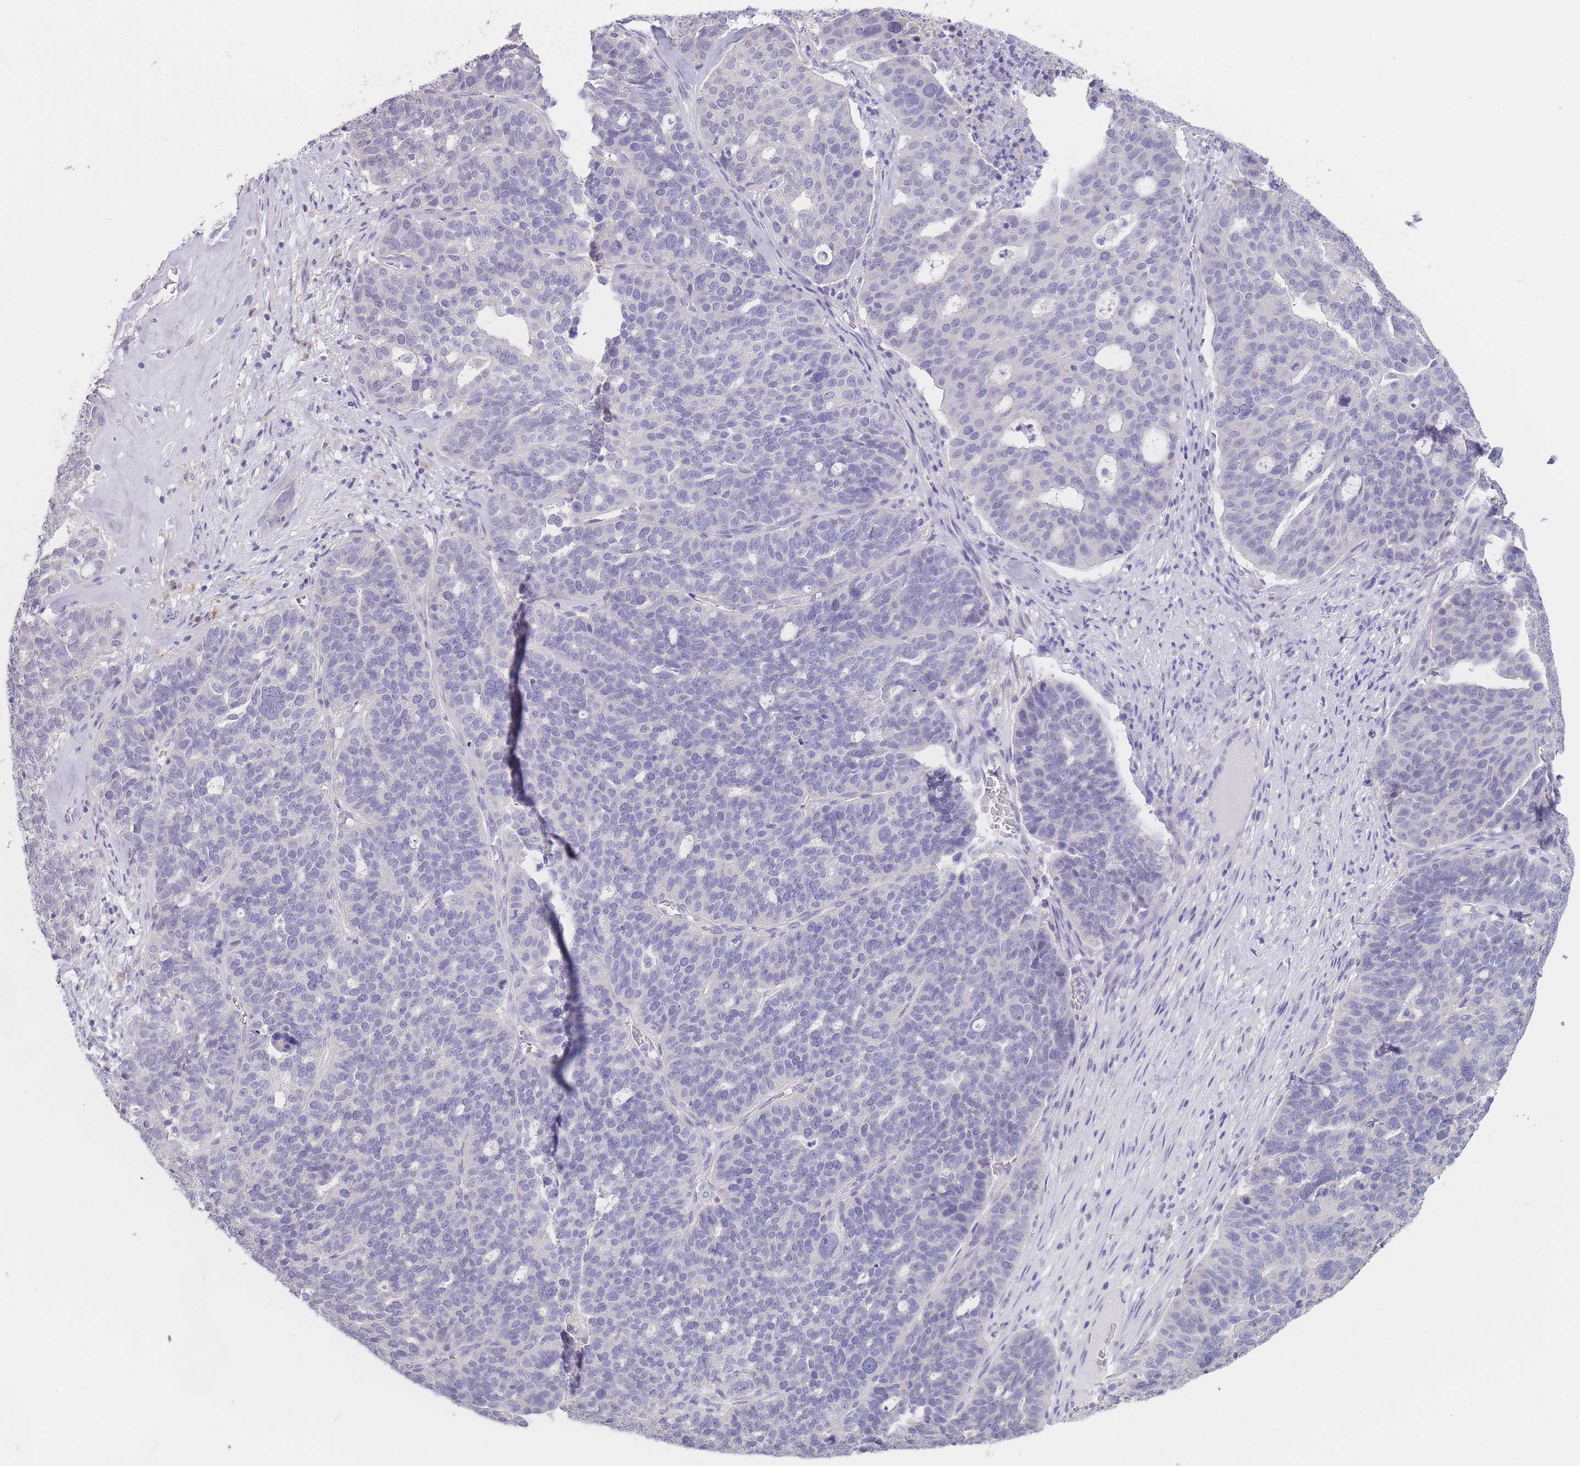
{"staining": {"intensity": "negative", "quantity": "none", "location": "none"}, "tissue": "ovarian cancer", "cell_type": "Tumor cells", "image_type": "cancer", "snomed": [{"axis": "morphology", "description": "Cystadenocarcinoma, serous, NOS"}, {"axis": "topography", "description": "Ovary"}], "caption": "Immunohistochemistry (IHC) micrograph of human serous cystadenocarcinoma (ovarian) stained for a protein (brown), which reveals no expression in tumor cells.", "gene": "CYP51A1", "patient": {"sex": "female", "age": 59}}